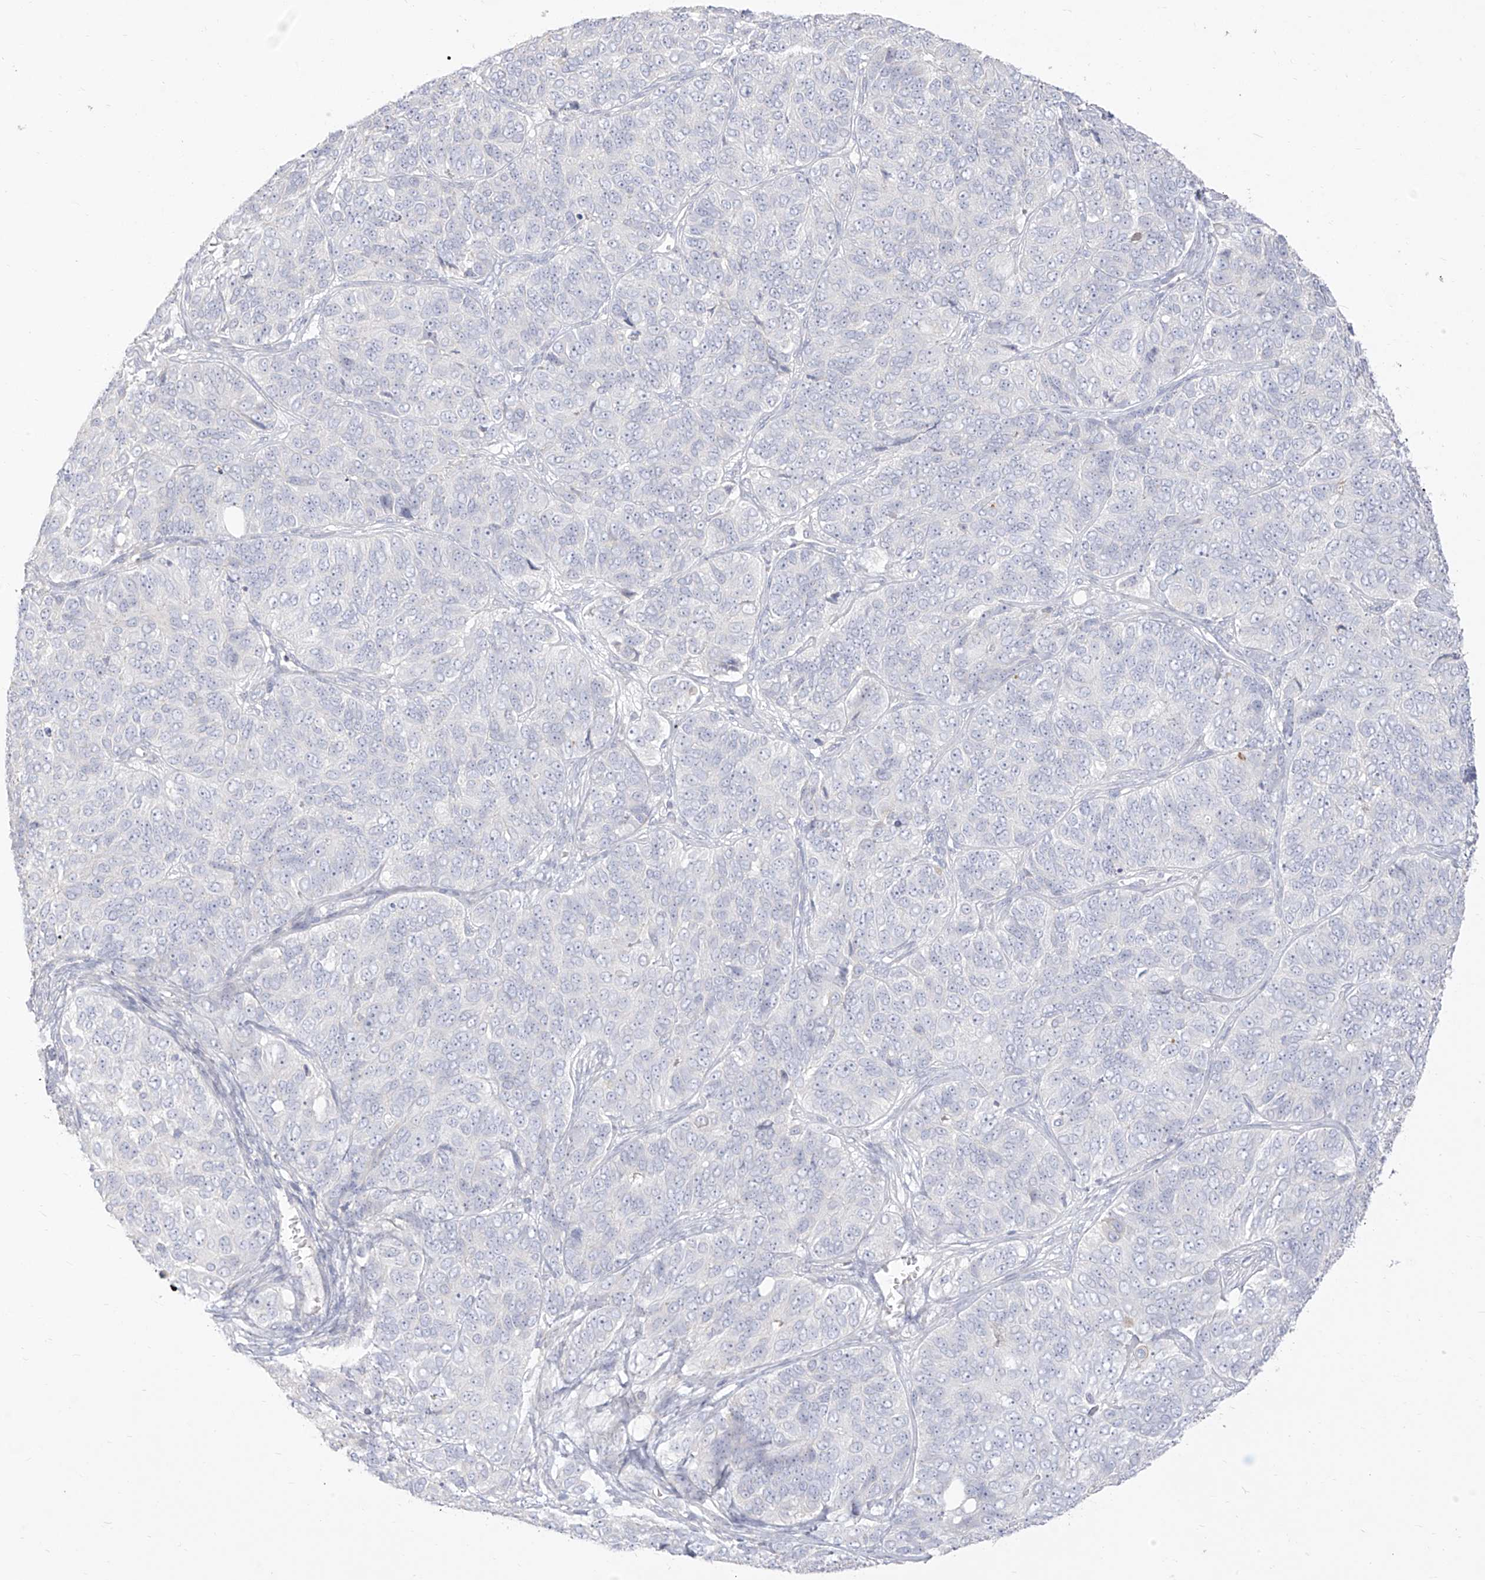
{"staining": {"intensity": "negative", "quantity": "none", "location": "none"}, "tissue": "ovarian cancer", "cell_type": "Tumor cells", "image_type": "cancer", "snomed": [{"axis": "morphology", "description": "Carcinoma, endometroid"}, {"axis": "topography", "description": "Ovary"}], "caption": "This is an immunohistochemistry (IHC) image of endometroid carcinoma (ovarian). There is no expression in tumor cells.", "gene": "ARHGEF40", "patient": {"sex": "female", "age": 51}}